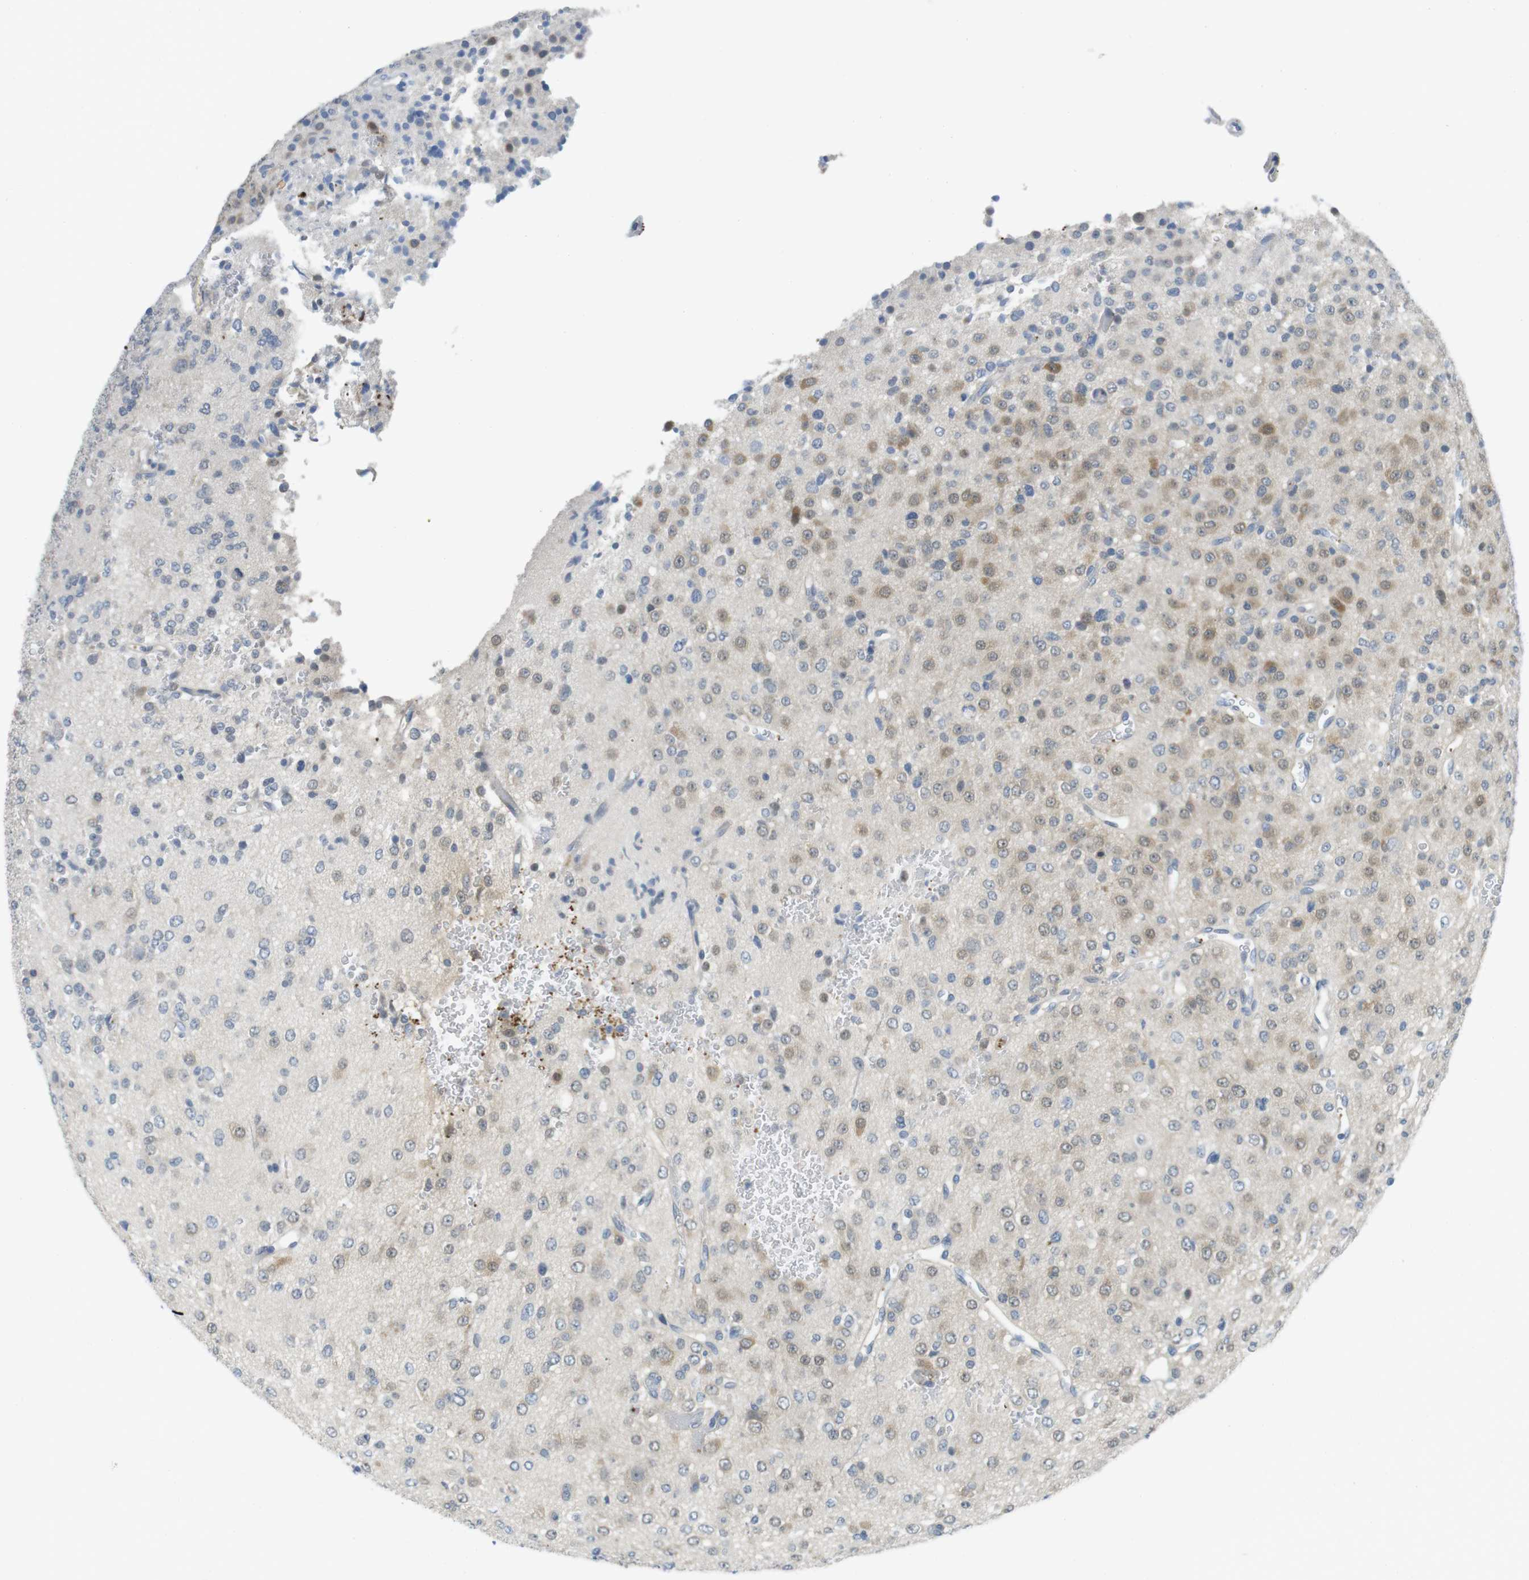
{"staining": {"intensity": "moderate", "quantity": "<25%", "location": "cytoplasmic/membranous"}, "tissue": "glioma", "cell_type": "Tumor cells", "image_type": "cancer", "snomed": [{"axis": "morphology", "description": "Glioma, malignant, Low grade"}, {"axis": "topography", "description": "Brain"}], "caption": "Immunohistochemistry (IHC) micrograph of neoplastic tissue: human glioma stained using immunohistochemistry reveals low levels of moderate protein expression localized specifically in the cytoplasmic/membranous of tumor cells, appearing as a cytoplasmic/membranous brown color.", "gene": "CASP2", "patient": {"sex": "male", "age": 38}}